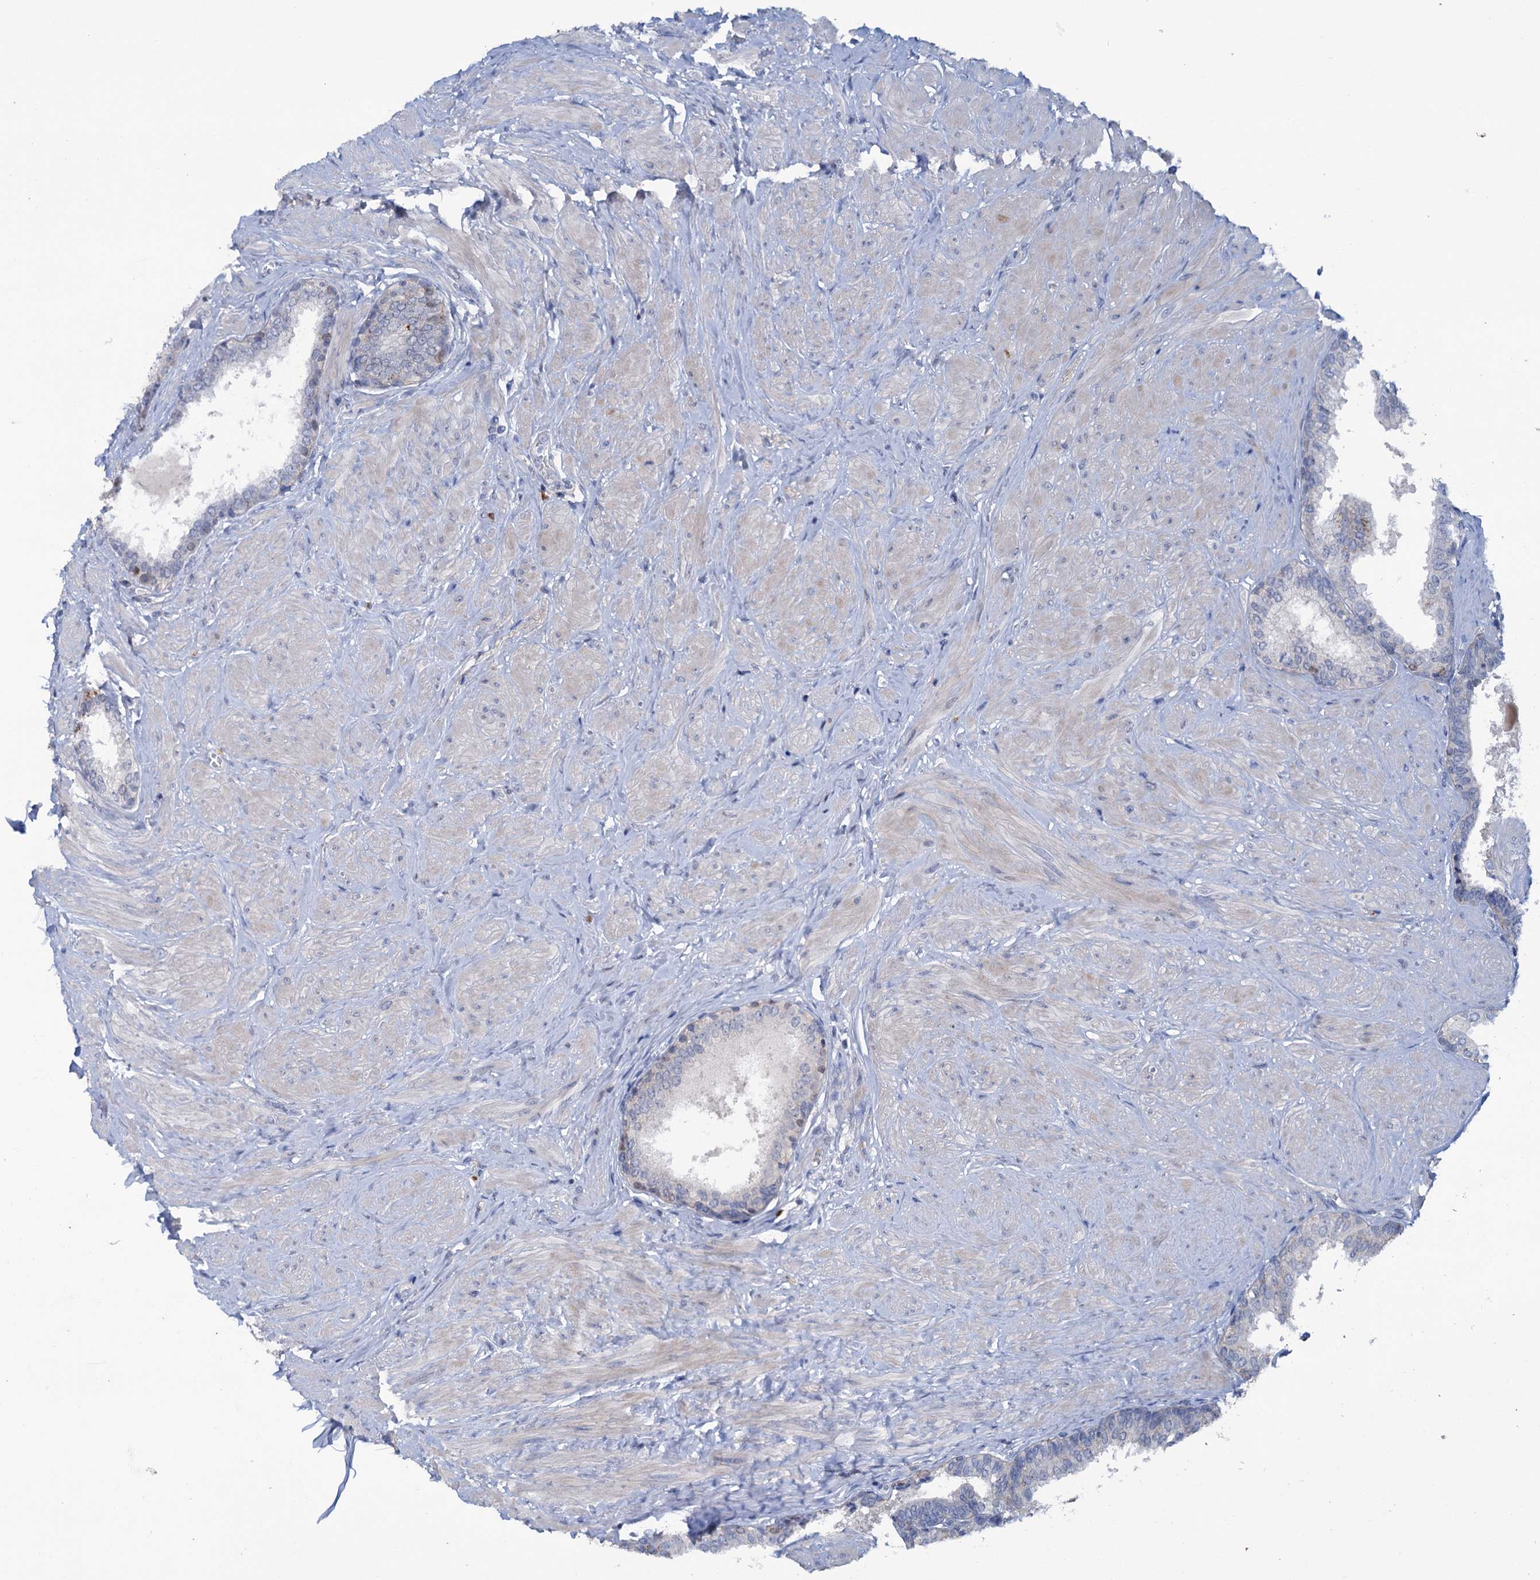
{"staining": {"intensity": "strong", "quantity": "25%-75%", "location": "cytoplasmic/membranous"}, "tissue": "prostate", "cell_type": "Glandular cells", "image_type": "normal", "snomed": [{"axis": "morphology", "description": "Normal tissue, NOS"}, {"axis": "topography", "description": "Prostate"}], "caption": "DAB immunohistochemical staining of unremarkable prostate exhibits strong cytoplasmic/membranous protein expression in about 25%-75% of glandular cells.", "gene": "FAM111B", "patient": {"sex": "male", "age": 48}}